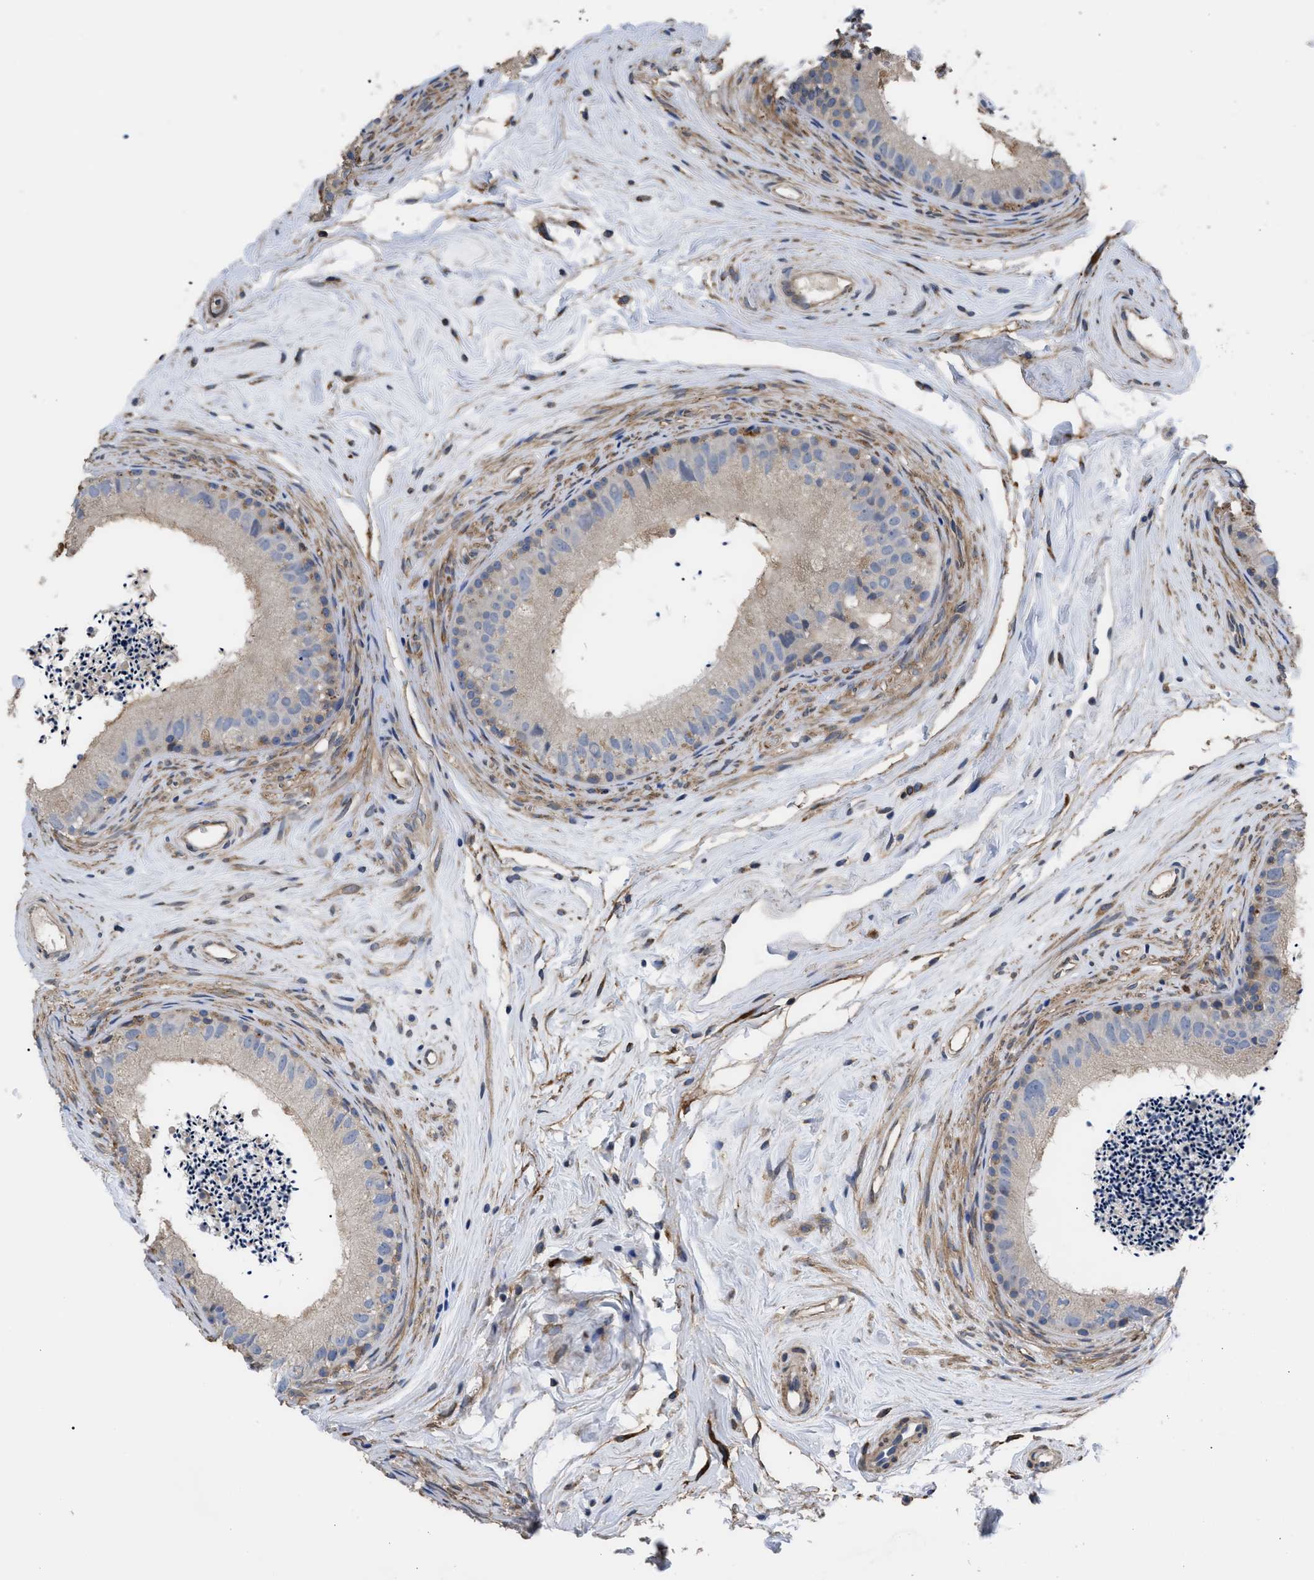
{"staining": {"intensity": "moderate", "quantity": "25%-75%", "location": "cytoplasmic/membranous"}, "tissue": "epididymis", "cell_type": "Glandular cells", "image_type": "normal", "snomed": [{"axis": "morphology", "description": "Normal tissue, NOS"}, {"axis": "topography", "description": "Epididymis"}], "caption": "Glandular cells demonstrate medium levels of moderate cytoplasmic/membranous expression in approximately 25%-75% of cells in unremarkable epididymis. The protein of interest is stained brown, and the nuclei are stained in blue (DAB IHC with brightfield microscopy, high magnification).", "gene": "SQLE", "patient": {"sex": "male", "age": 56}}